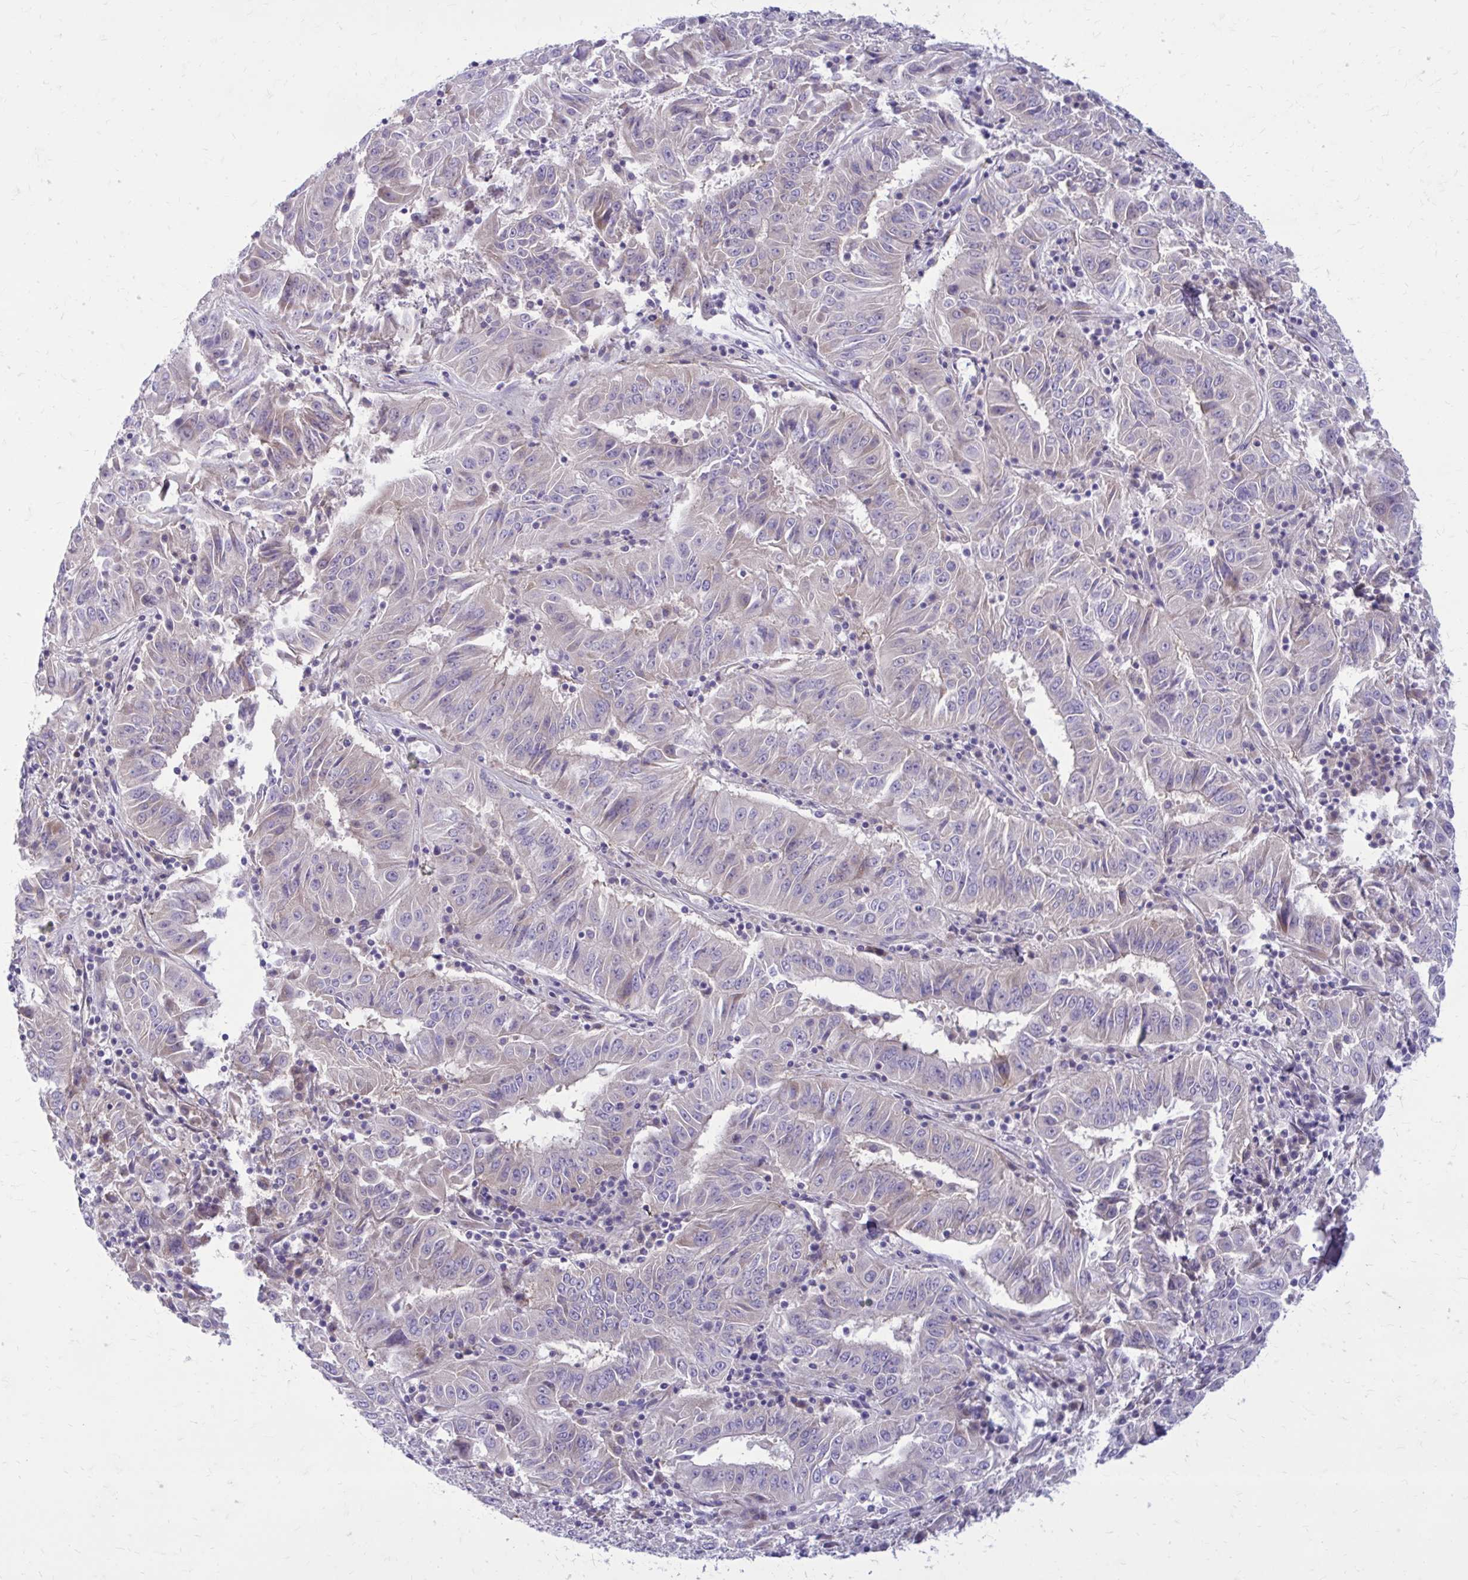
{"staining": {"intensity": "weak", "quantity": "<25%", "location": "cytoplasmic/membranous"}, "tissue": "pancreatic cancer", "cell_type": "Tumor cells", "image_type": "cancer", "snomed": [{"axis": "morphology", "description": "Adenocarcinoma, NOS"}, {"axis": "topography", "description": "Pancreas"}], "caption": "A high-resolution image shows immunohistochemistry staining of pancreatic cancer (adenocarcinoma), which displays no significant positivity in tumor cells. (Immunohistochemistry, brightfield microscopy, high magnification).", "gene": "GIGYF2", "patient": {"sex": "male", "age": 63}}